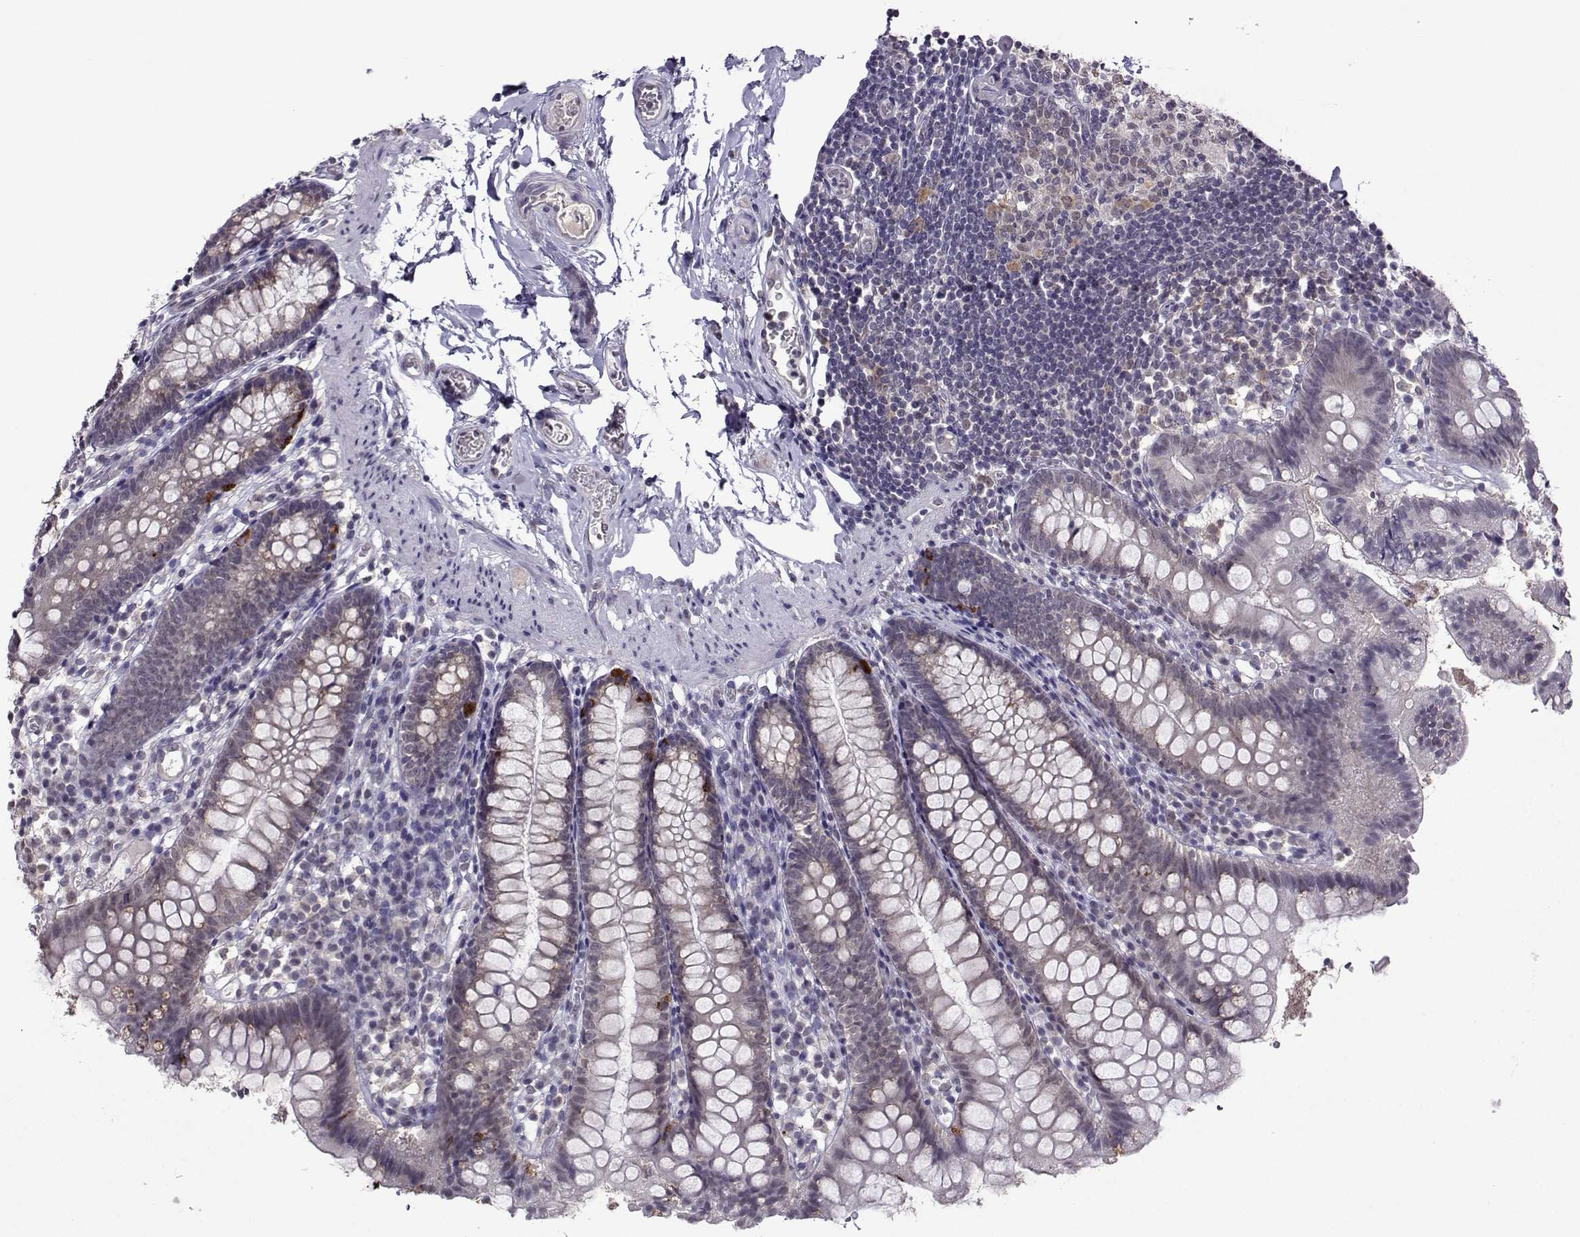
{"staining": {"intensity": "weak", "quantity": "25%-75%", "location": "cytoplasmic/membranous"}, "tissue": "small intestine", "cell_type": "Glandular cells", "image_type": "normal", "snomed": [{"axis": "morphology", "description": "Normal tissue, NOS"}, {"axis": "topography", "description": "Small intestine"}], "caption": "The histopathology image shows a brown stain indicating the presence of a protein in the cytoplasmic/membranous of glandular cells in small intestine.", "gene": "DDX20", "patient": {"sex": "female", "age": 90}}